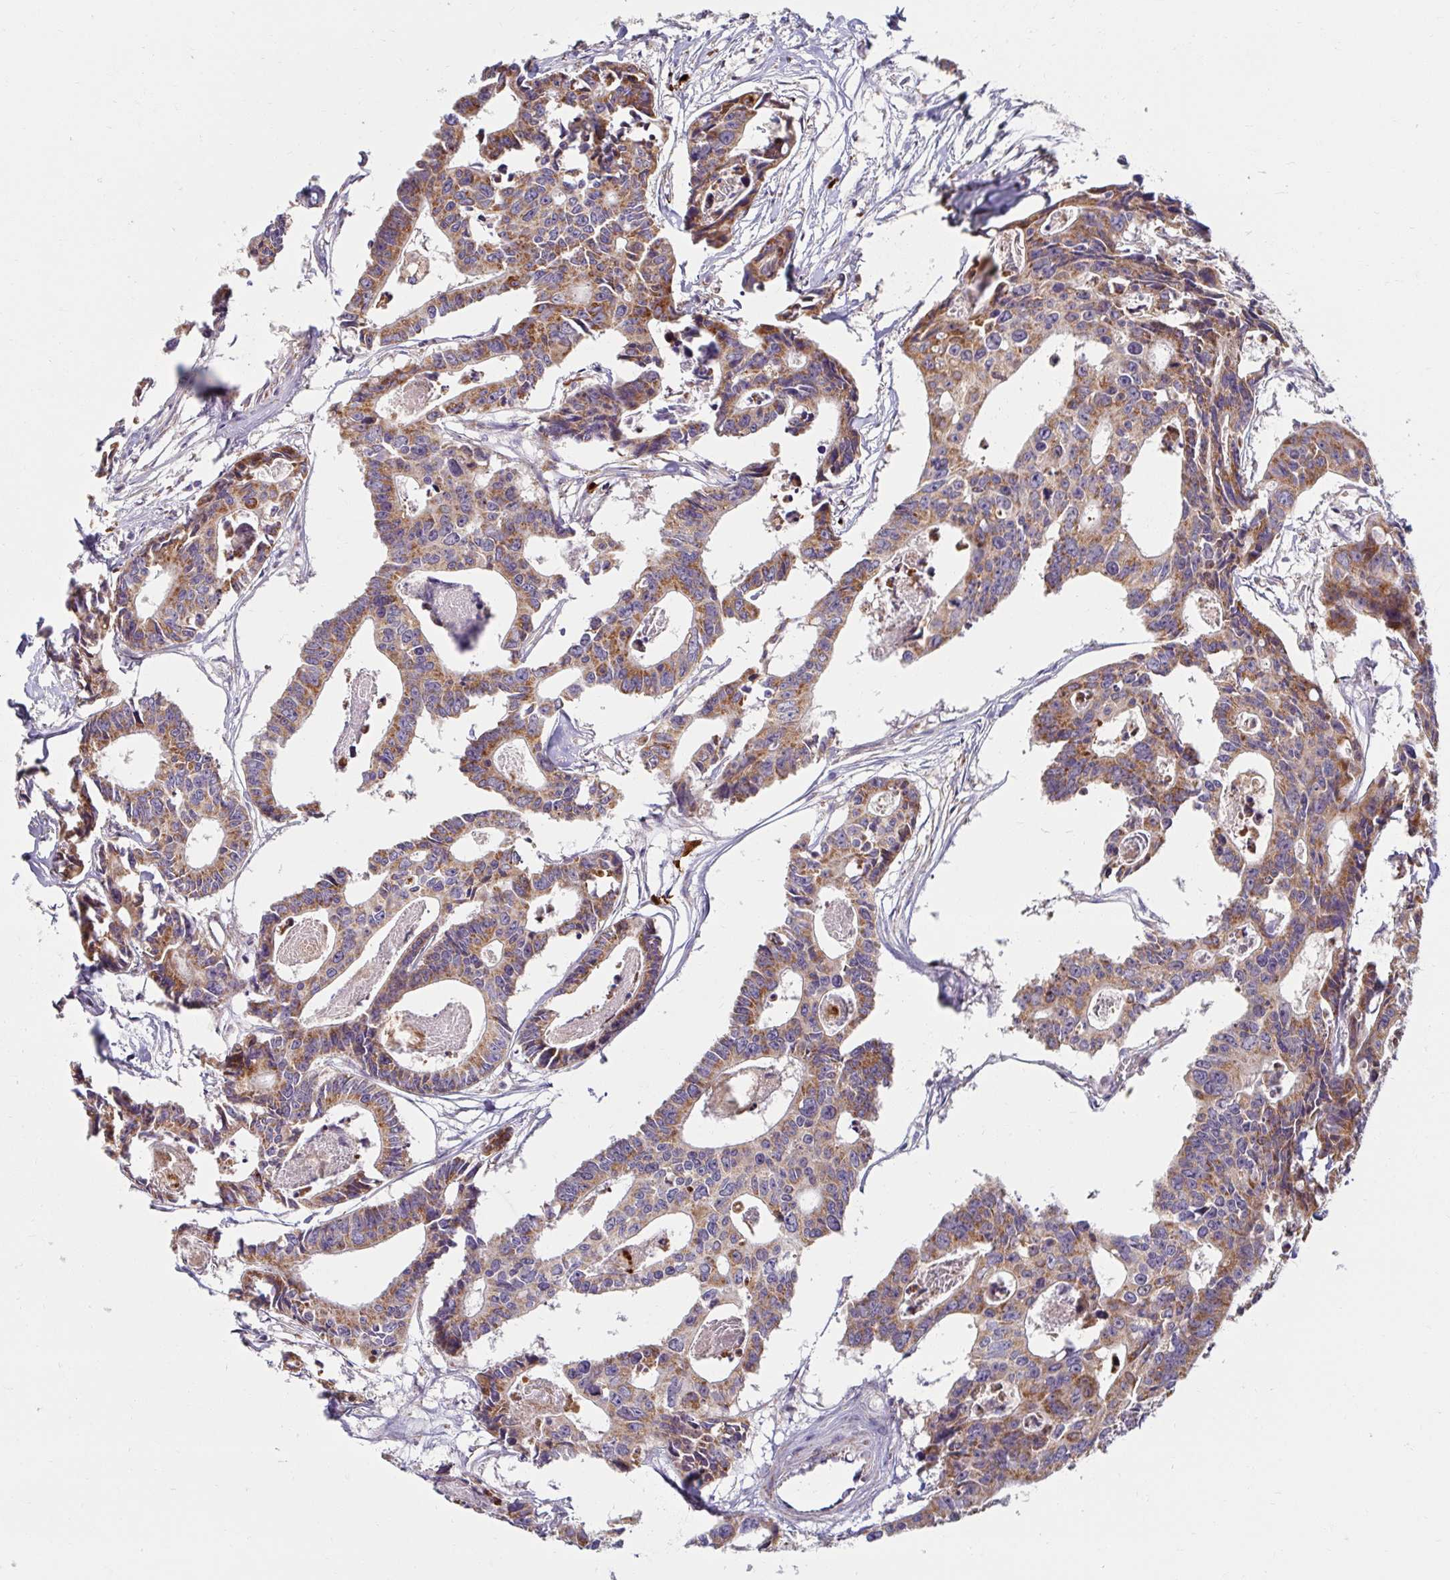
{"staining": {"intensity": "moderate", "quantity": ">75%", "location": "cytoplasmic/membranous"}, "tissue": "colorectal cancer", "cell_type": "Tumor cells", "image_type": "cancer", "snomed": [{"axis": "morphology", "description": "Adenocarcinoma, NOS"}, {"axis": "topography", "description": "Rectum"}], "caption": "Immunohistochemical staining of colorectal adenocarcinoma exhibits medium levels of moderate cytoplasmic/membranous protein expression in about >75% of tumor cells.", "gene": "SKP2", "patient": {"sex": "male", "age": 57}}